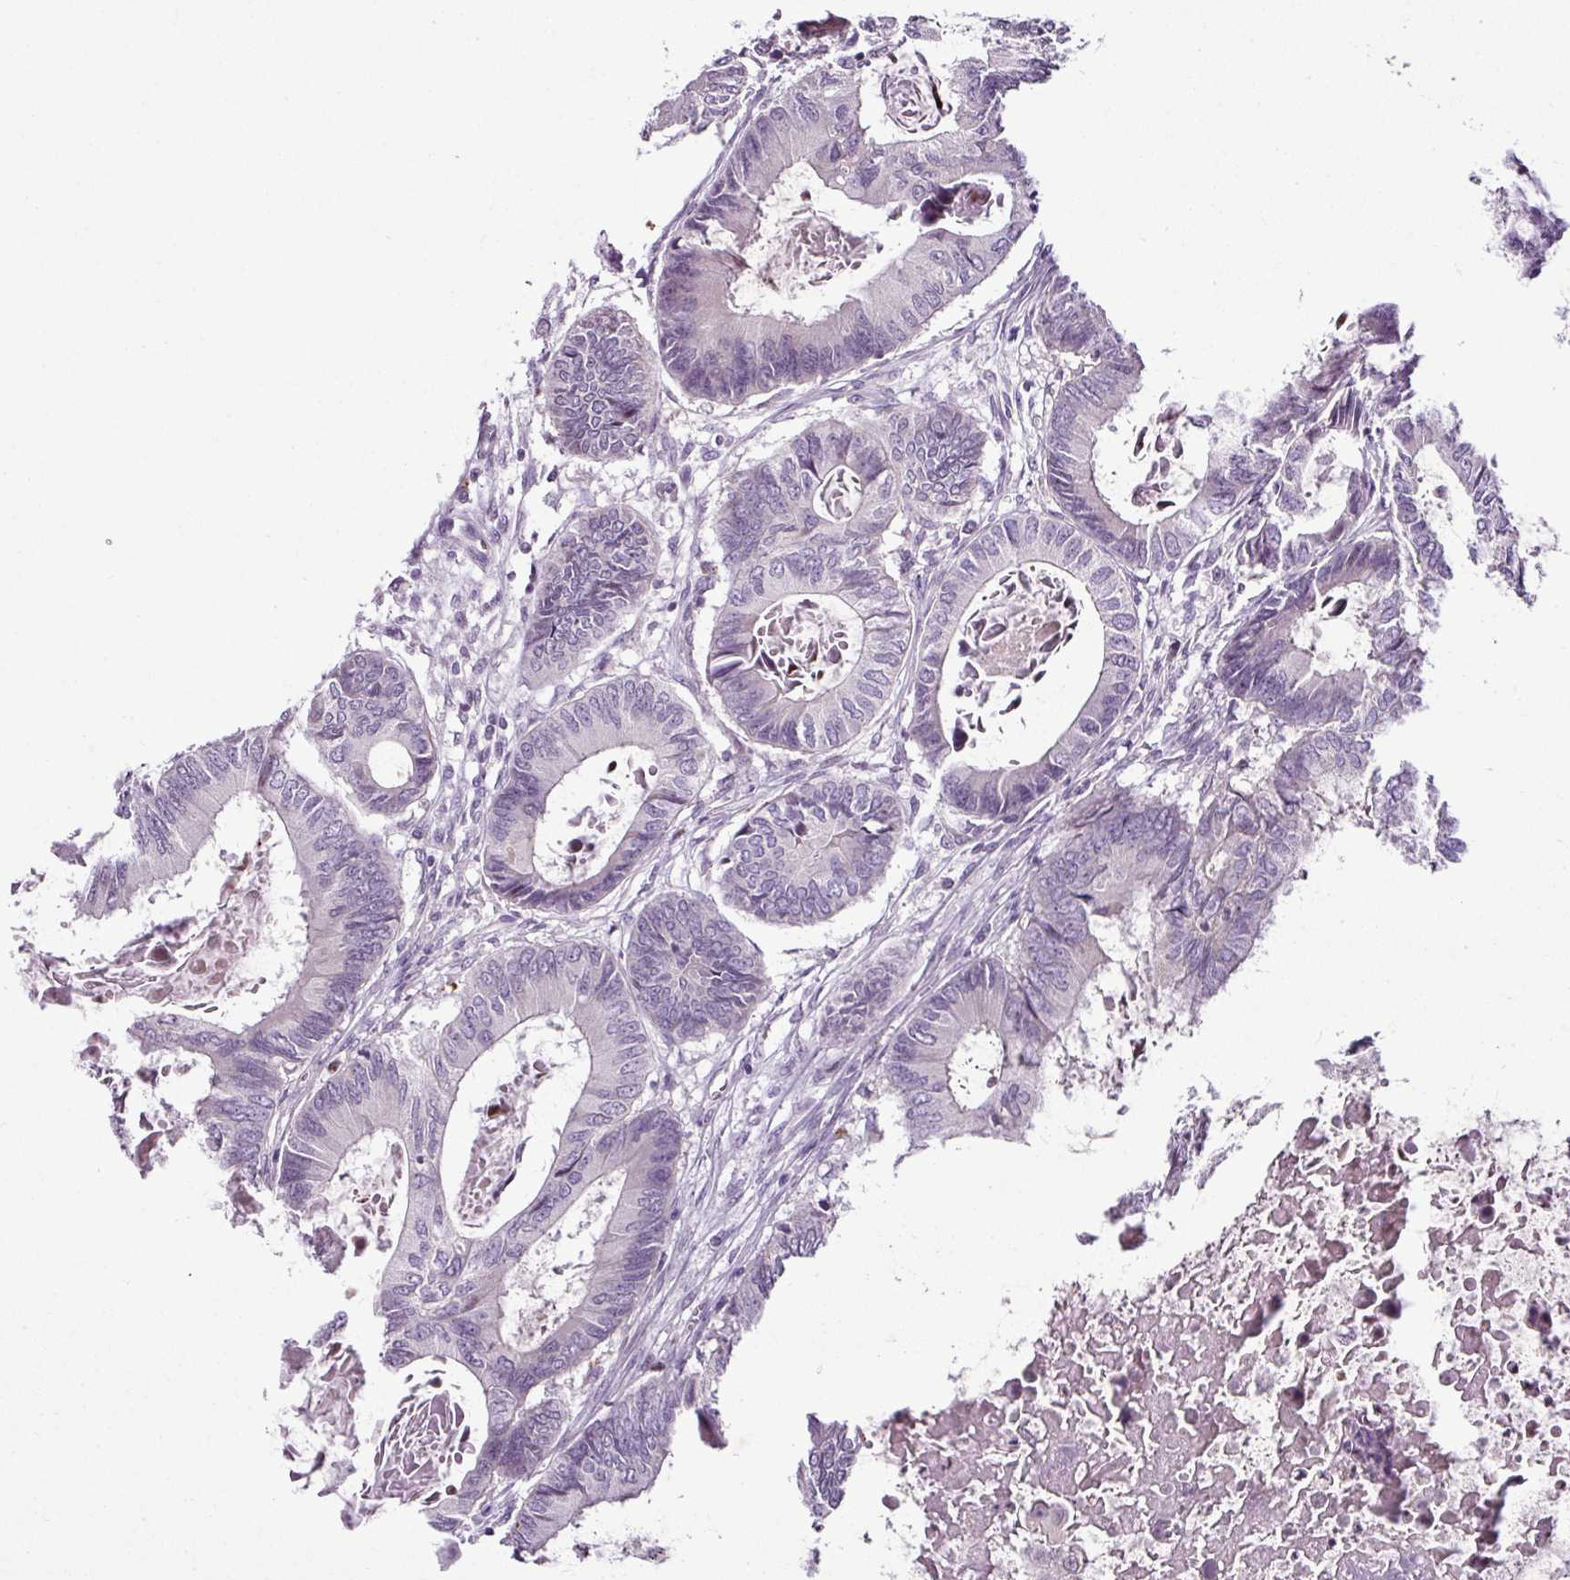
{"staining": {"intensity": "negative", "quantity": "none", "location": "none"}, "tissue": "colorectal cancer", "cell_type": "Tumor cells", "image_type": "cancer", "snomed": [{"axis": "morphology", "description": "Adenocarcinoma, NOS"}, {"axis": "topography", "description": "Colon"}], "caption": "Human adenocarcinoma (colorectal) stained for a protein using IHC demonstrates no positivity in tumor cells.", "gene": "TEX30", "patient": {"sex": "male", "age": 85}}